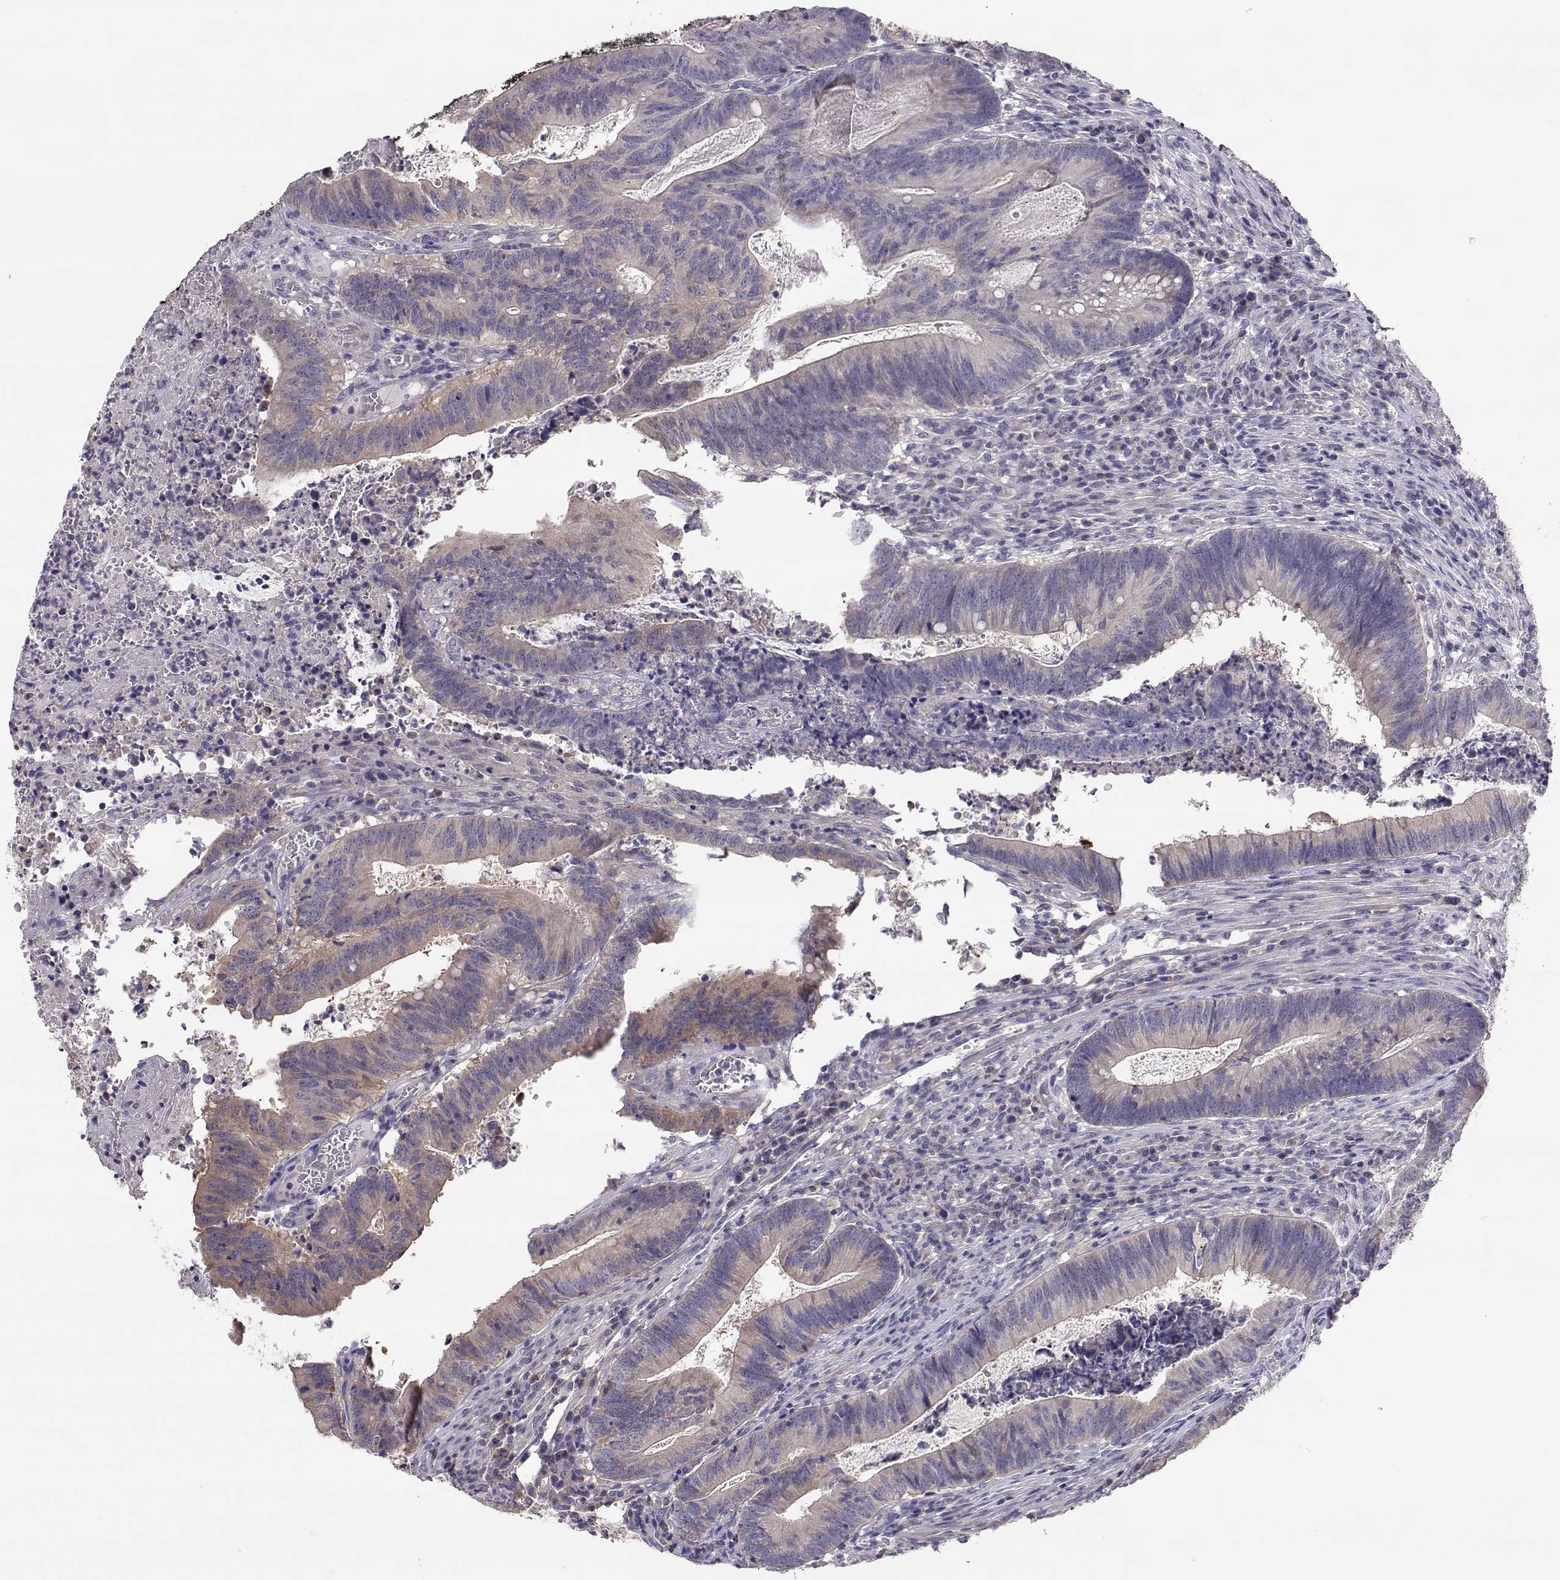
{"staining": {"intensity": "weak", "quantity": "<25%", "location": "cytoplasmic/membranous"}, "tissue": "colorectal cancer", "cell_type": "Tumor cells", "image_type": "cancer", "snomed": [{"axis": "morphology", "description": "Adenocarcinoma, NOS"}, {"axis": "topography", "description": "Colon"}], "caption": "The image shows no significant staining in tumor cells of colorectal cancer (adenocarcinoma).", "gene": "NCAM2", "patient": {"sex": "female", "age": 70}}